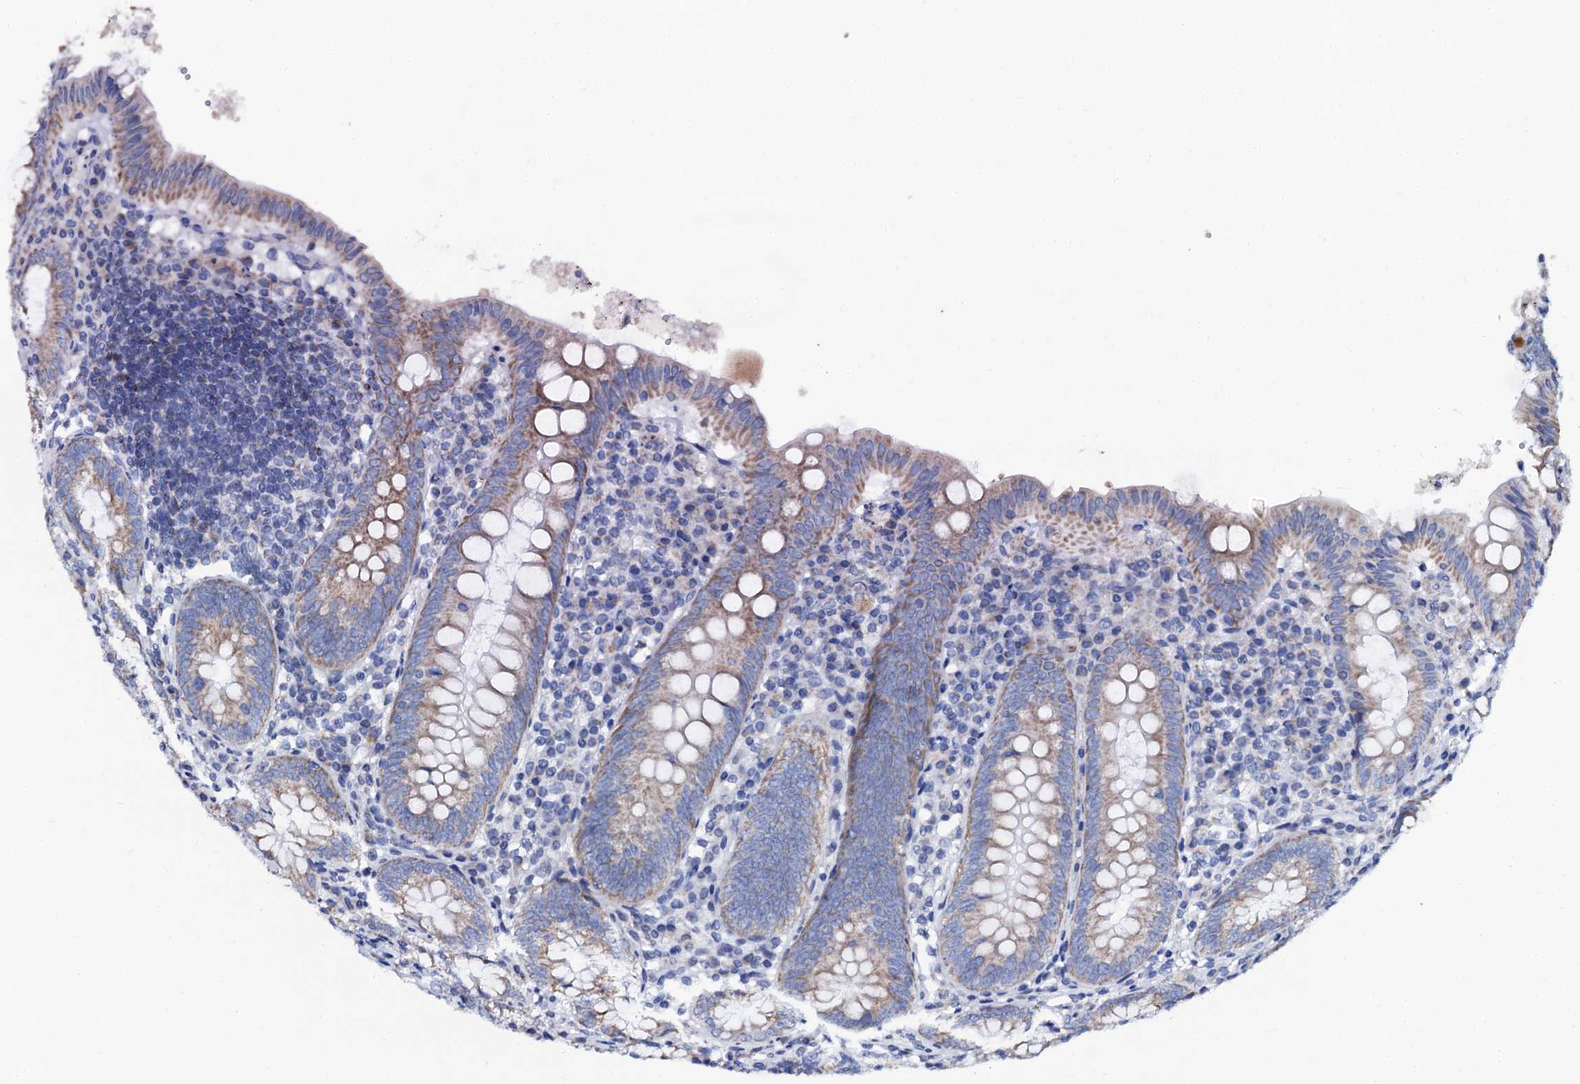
{"staining": {"intensity": "moderate", "quantity": ">75%", "location": "cytoplasmic/membranous"}, "tissue": "appendix", "cell_type": "Glandular cells", "image_type": "normal", "snomed": [{"axis": "morphology", "description": "Normal tissue, NOS"}, {"axis": "topography", "description": "Appendix"}], "caption": "The photomicrograph demonstrates a brown stain indicating the presence of a protein in the cytoplasmic/membranous of glandular cells in appendix. Using DAB (brown) and hematoxylin (blue) stains, captured at high magnification using brightfield microscopy.", "gene": "SLC37A4", "patient": {"sex": "female", "age": 54}}